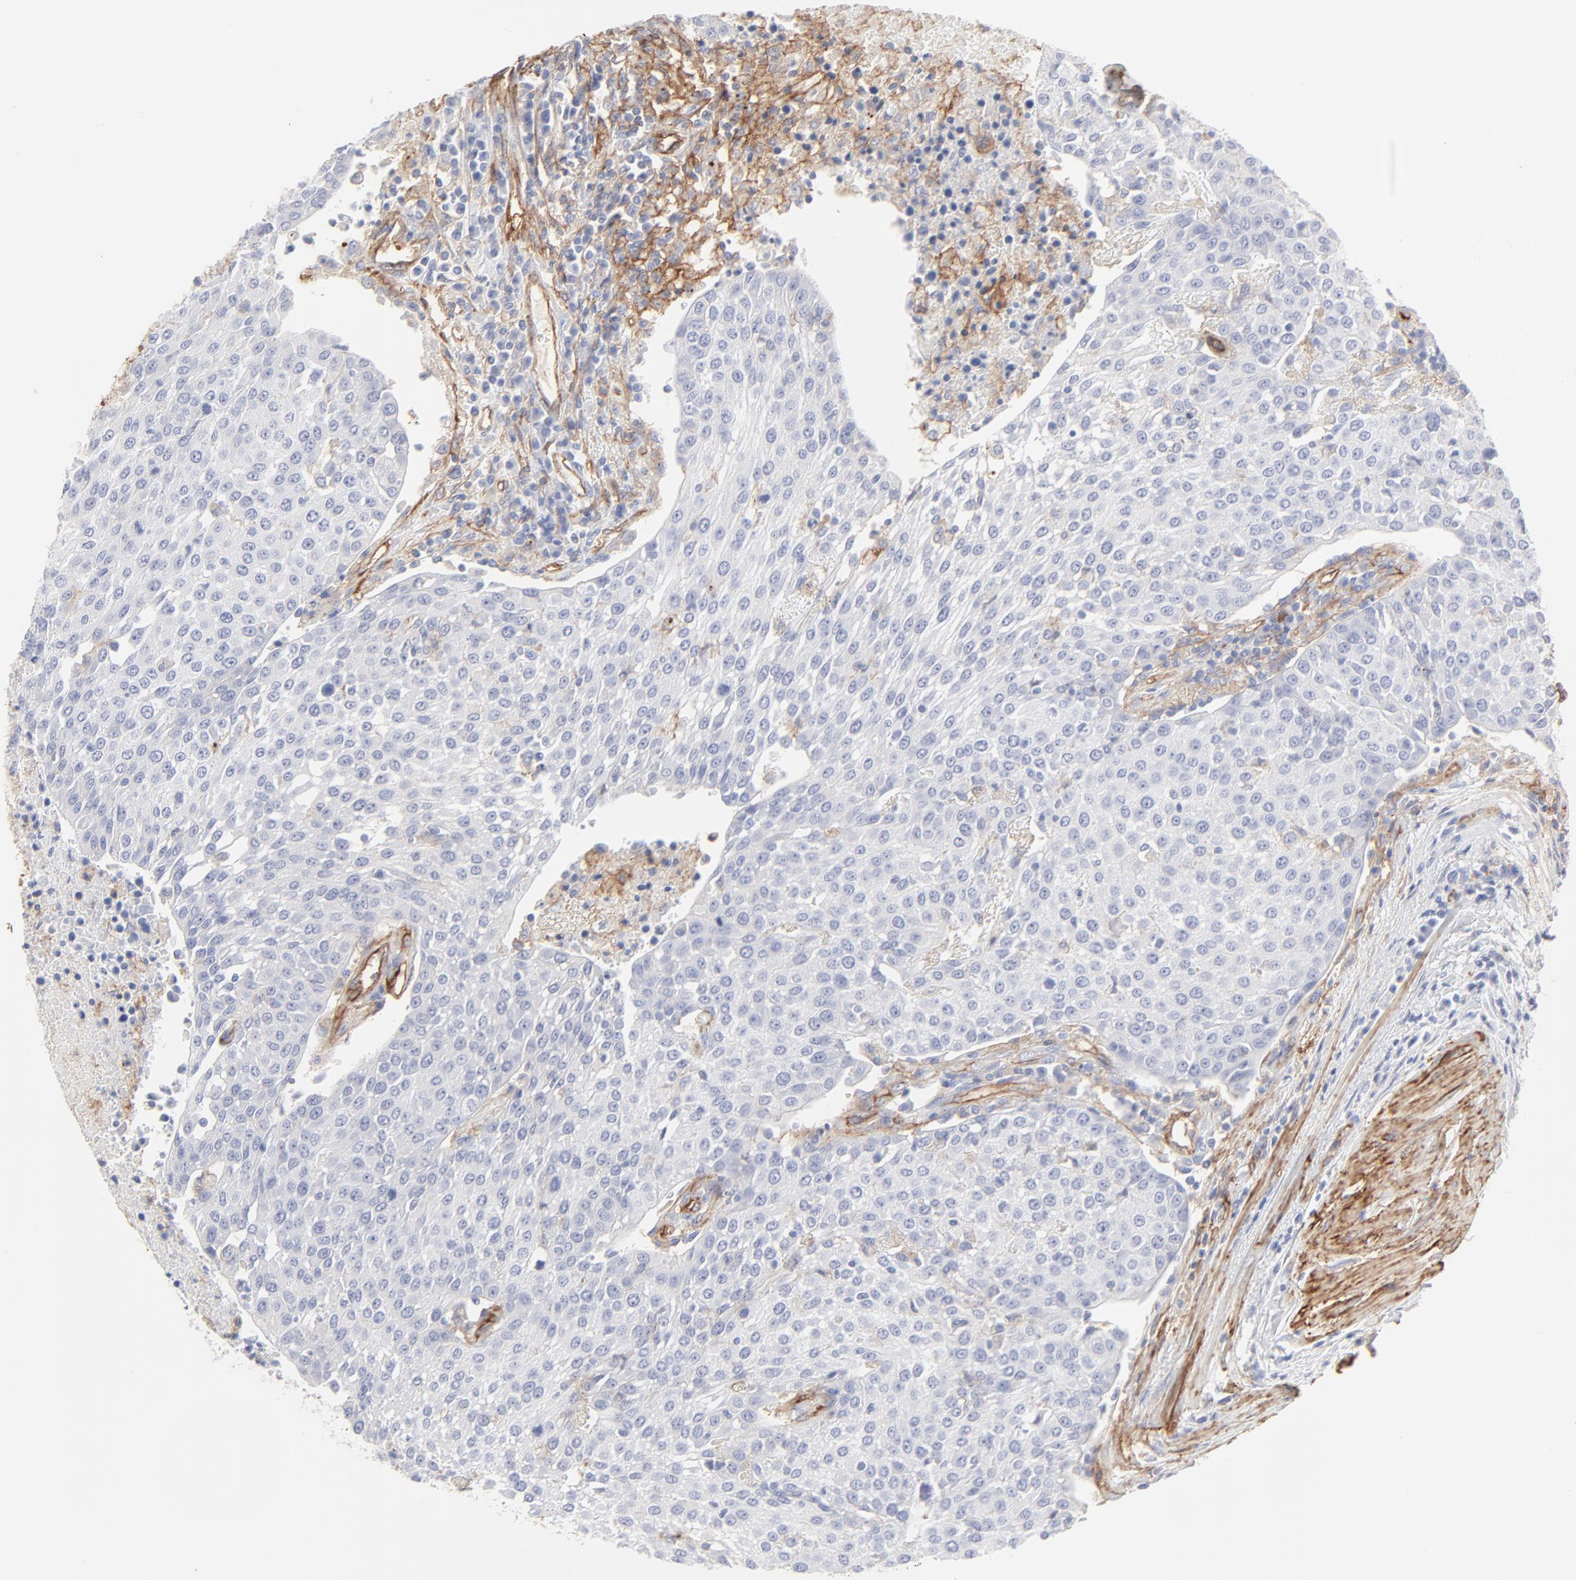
{"staining": {"intensity": "negative", "quantity": "none", "location": "none"}, "tissue": "urothelial cancer", "cell_type": "Tumor cells", "image_type": "cancer", "snomed": [{"axis": "morphology", "description": "Urothelial carcinoma, High grade"}, {"axis": "topography", "description": "Urinary bladder"}], "caption": "Immunohistochemistry (IHC) micrograph of high-grade urothelial carcinoma stained for a protein (brown), which demonstrates no staining in tumor cells.", "gene": "ITGA5", "patient": {"sex": "female", "age": 85}}